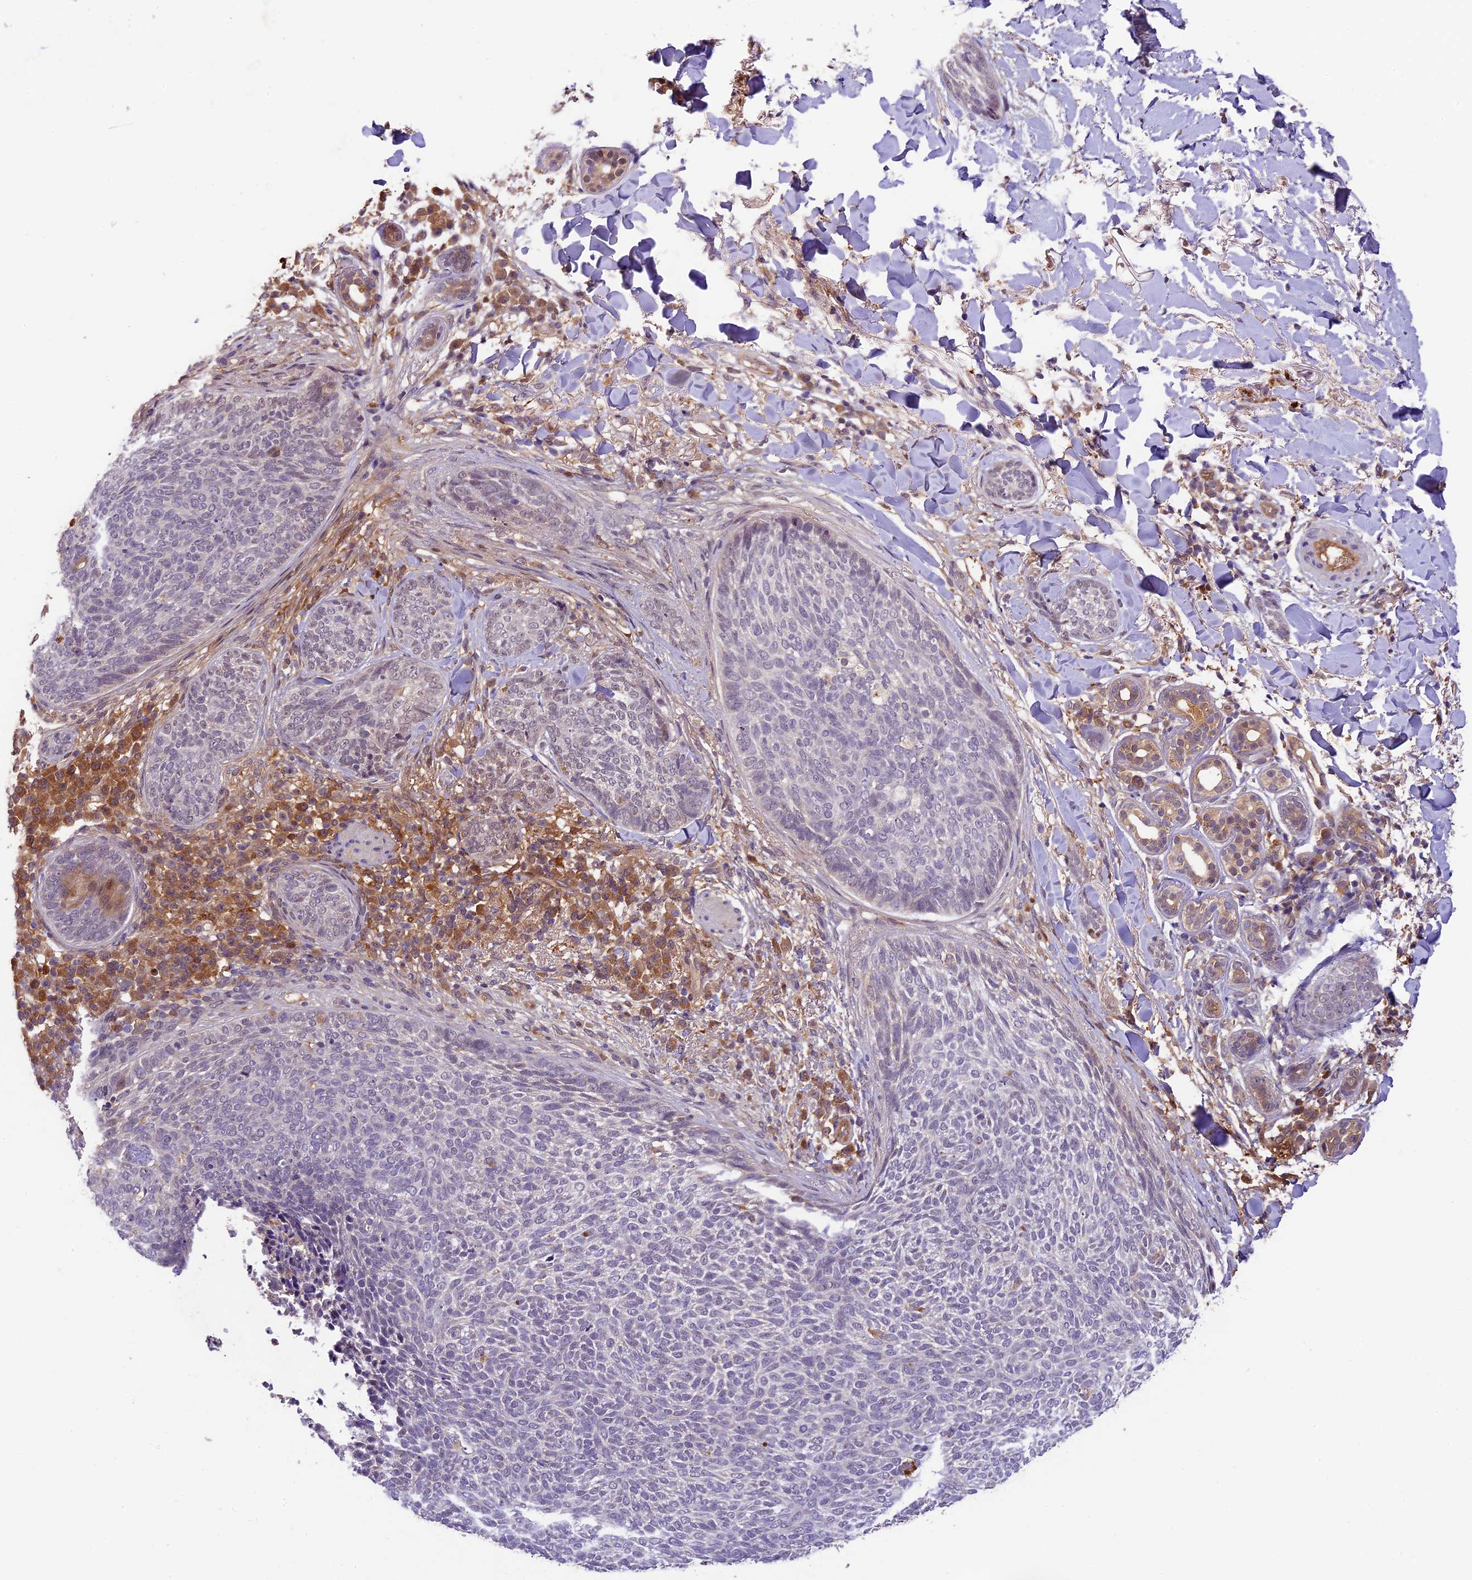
{"staining": {"intensity": "negative", "quantity": "none", "location": "none"}, "tissue": "skin cancer", "cell_type": "Tumor cells", "image_type": "cancer", "snomed": [{"axis": "morphology", "description": "Basal cell carcinoma"}, {"axis": "topography", "description": "Skin"}], "caption": "There is no significant expression in tumor cells of basal cell carcinoma (skin).", "gene": "NEK8", "patient": {"sex": "male", "age": 85}}